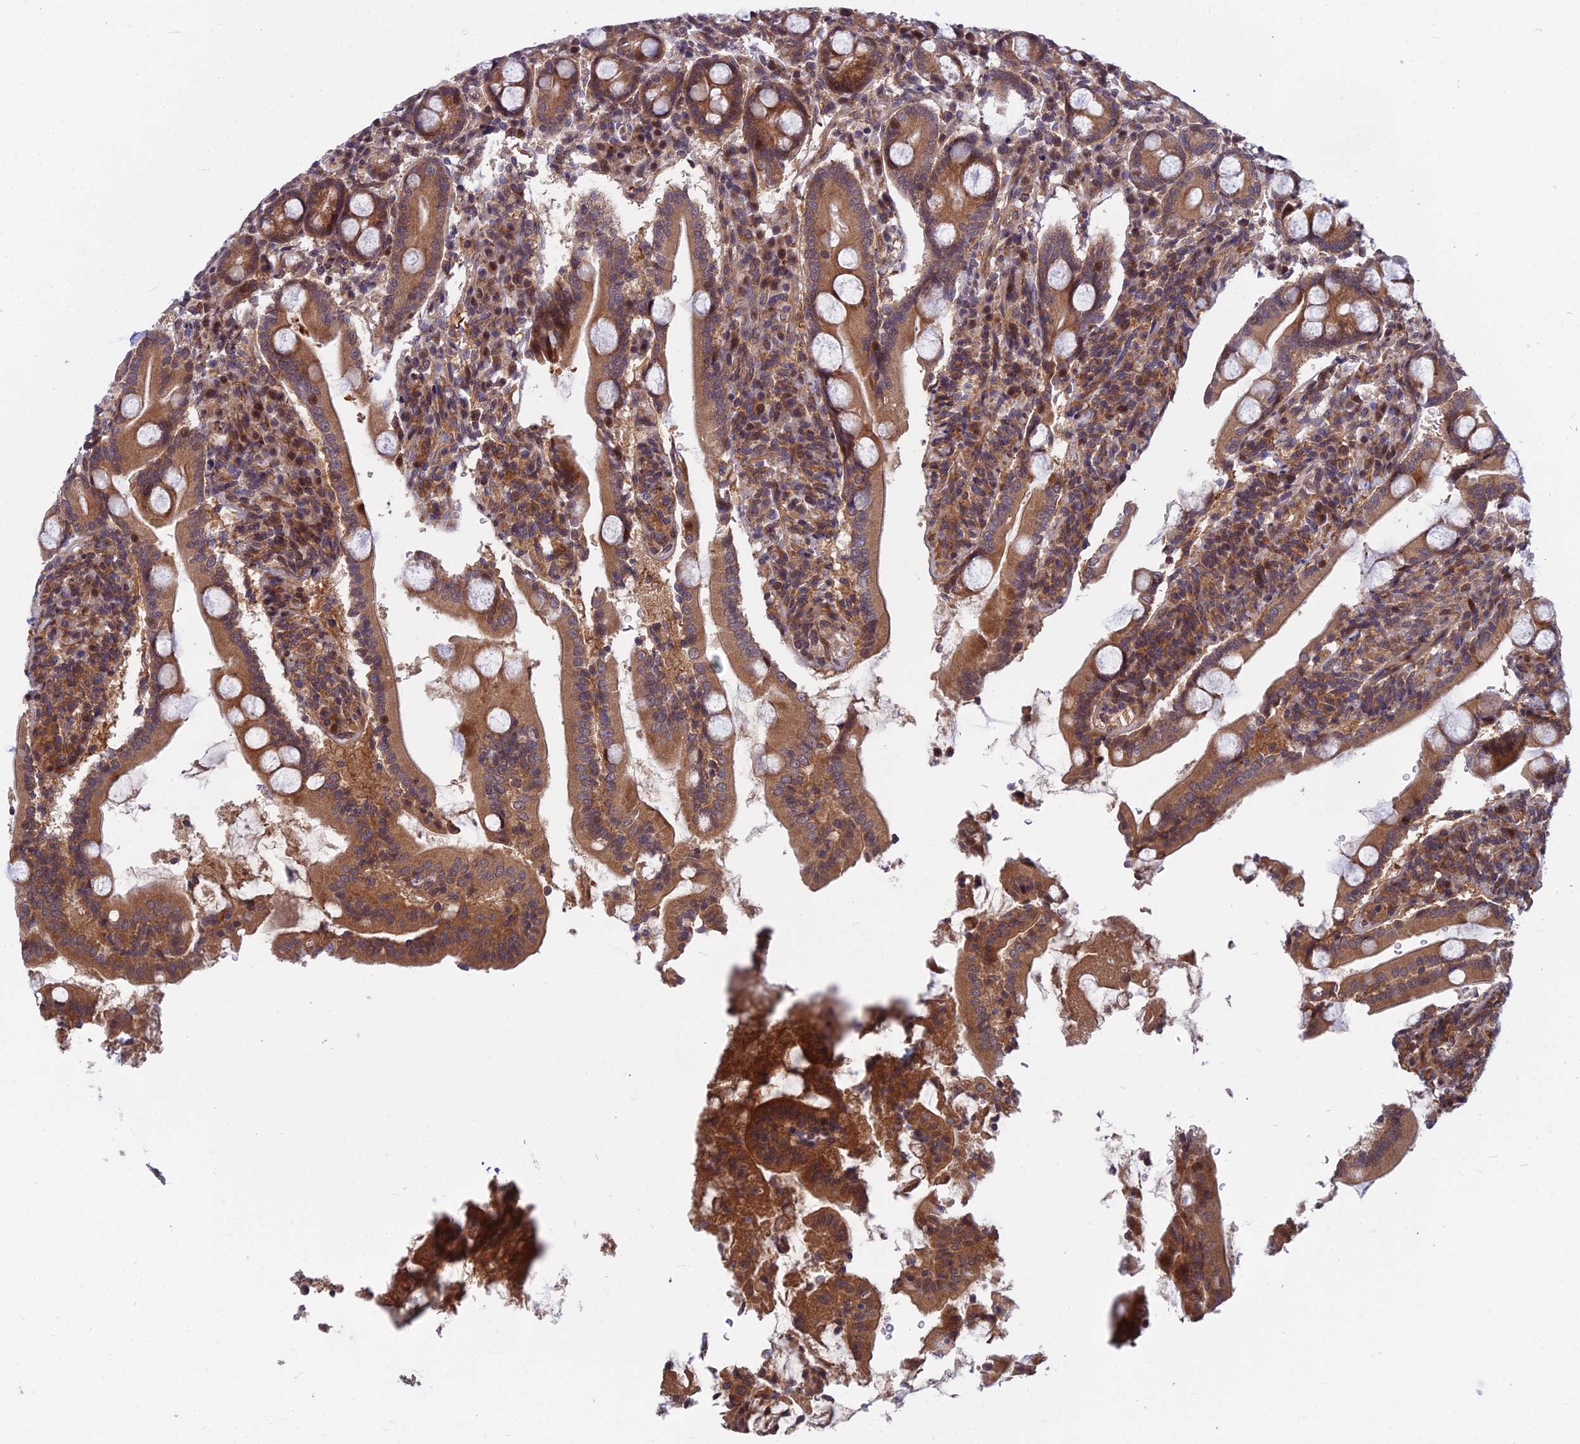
{"staining": {"intensity": "moderate", "quantity": ">75%", "location": "cytoplasmic/membranous,nuclear"}, "tissue": "duodenum", "cell_type": "Glandular cells", "image_type": "normal", "snomed": [{"axis": "morphology", "description": "Normal tissue, NOS"}, {"axis": "topography", "description": "Duodenum"}], "caption": "Brown immunohistochemical staining in benign human duodenum exhibits moderate cytoplasmic/membranous,nuclear staining in about >75% of glandular cells.", "gene": "COMMD2", "patient": {"sex": "male", "age": 35}}